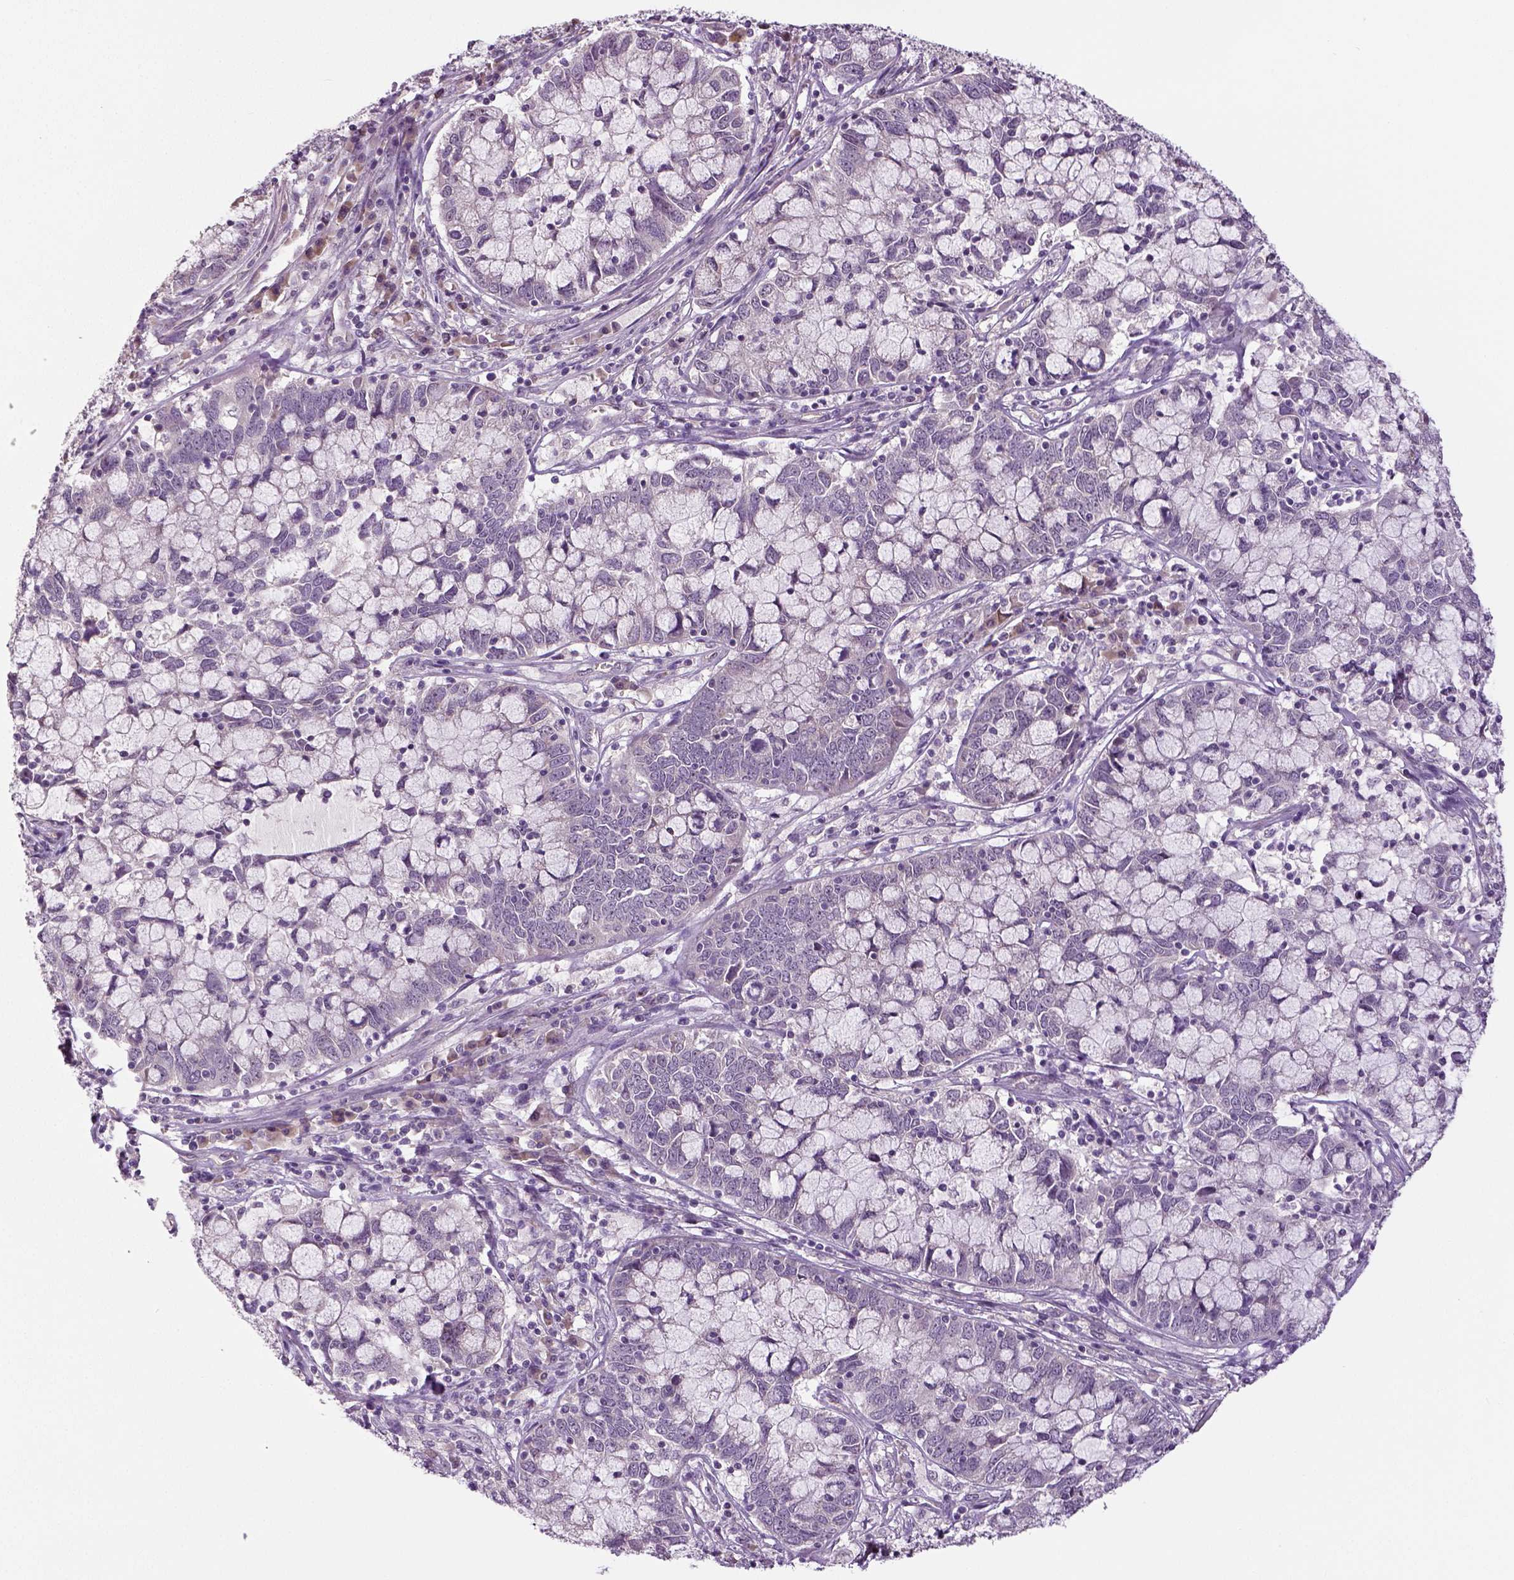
{"staining": {"intensity": "negative", "quantity": "none", "location": "none"}, "tissue": "cervical cancer", "cell_type": "Tumor cells", "image_type": "cancer", "snomed": [{"axis": "morphology", "description": "Adenocarcinoma, NOS"}, {"axis": "topography", "description": "Cervix"}], "caption": "Immunohistochemistry (IHC) histopathology image of human cervical cancer stained for a protein (brown), which shows no expression in tumor cells. Brightfield microscopy of immunohistochemistry stained with DAB (brown) and hematoxylin (blue), captured at high magnification.", "gene": "NECAB1", "patient": {"sex": "female", "age": 40}}